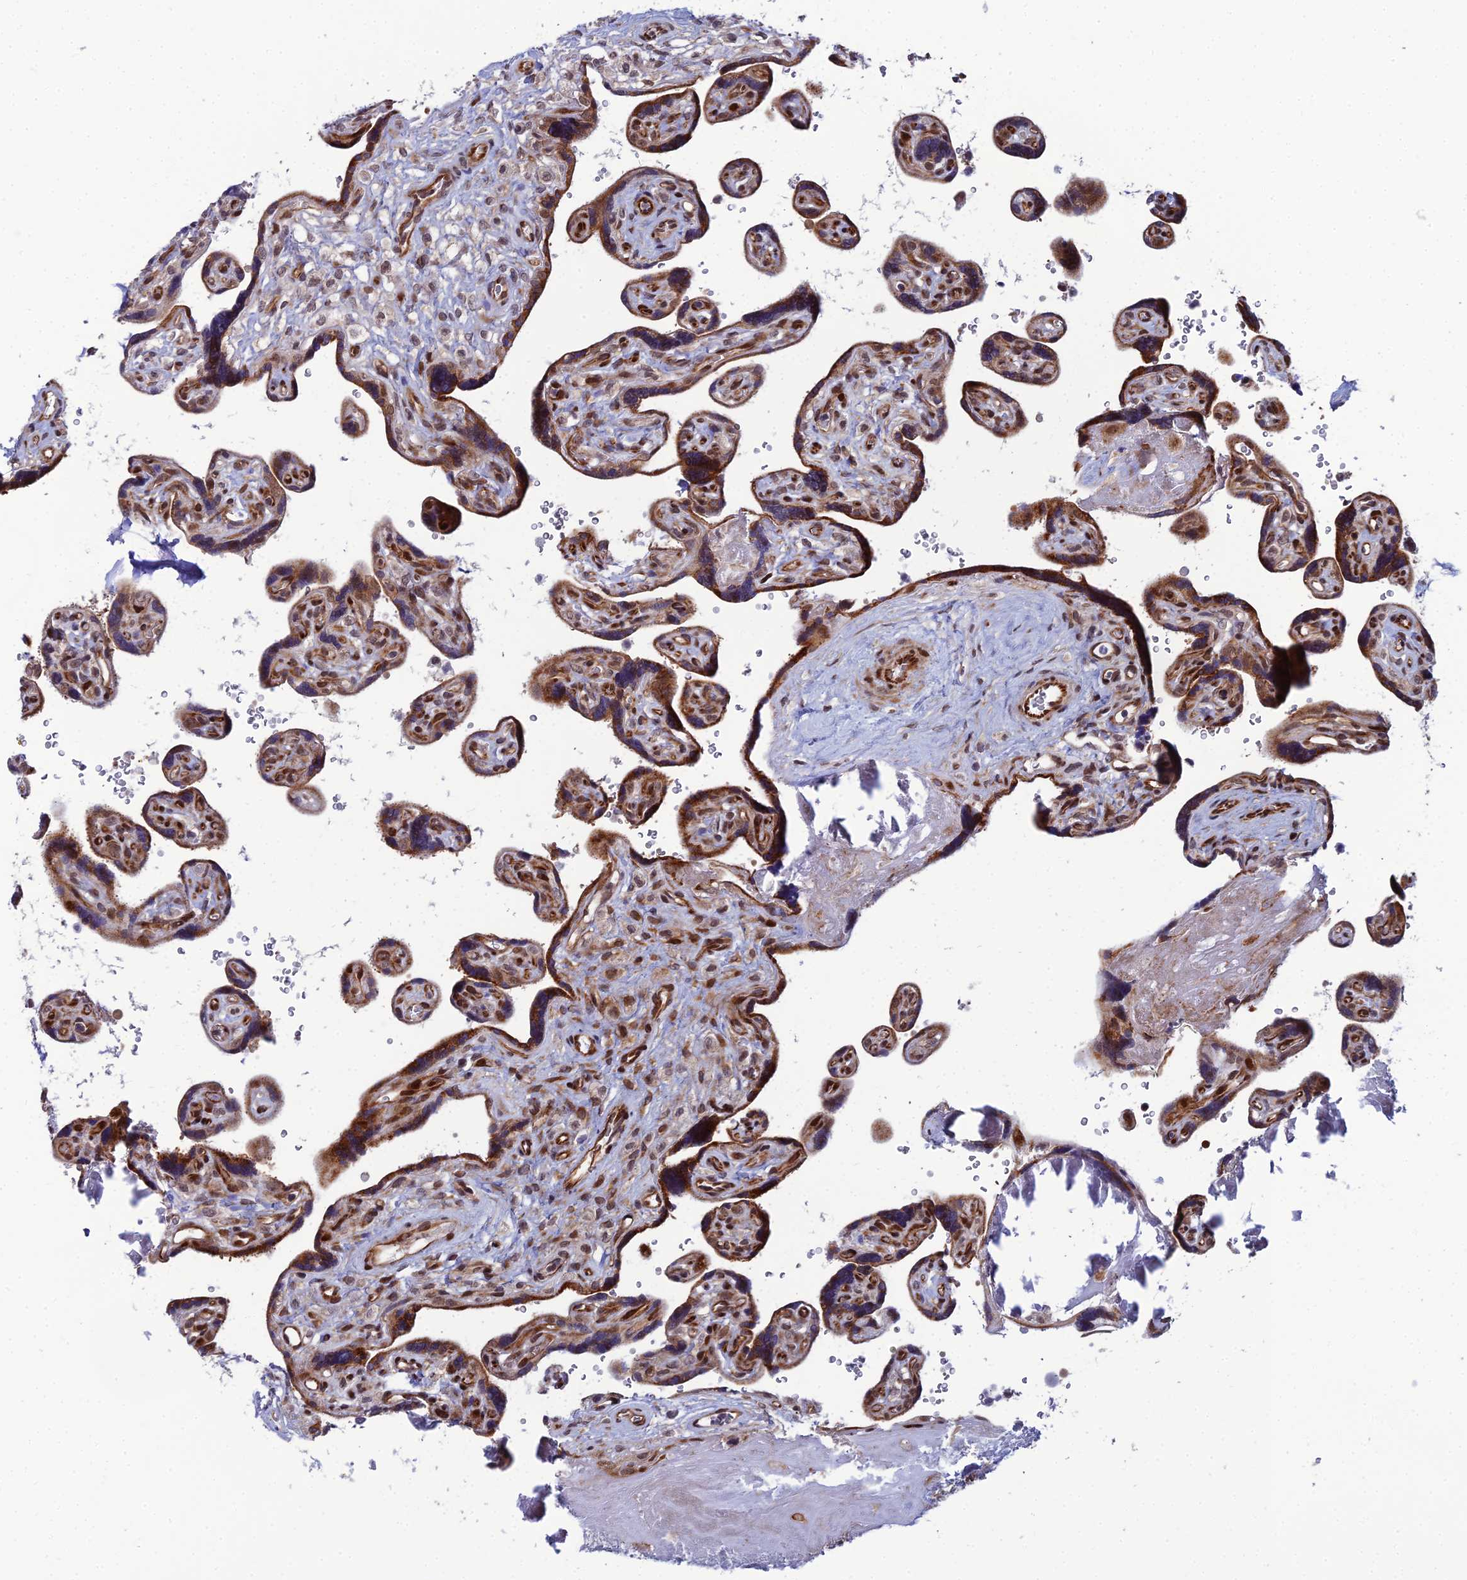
{"staining": {"intensity": "strong", "quantity": ">75%", "location": "cytoplasmic/membranous,nuclear"}, "tissue": "placenta", "cell_type": "Decidual cells", "image_type": "normal", "snomed": [{"axis": "morphology", "description": "Normal tissue, NOS"}, {"axis": "topography", "description": "Placenta"}], "caption": "Immunohistochemistry (IHC) image of unremarkable placenta: placenta stained using immunohistochemistry shows high levels of strong protein expression localized specifically in the cytoplasmic/membranous,nuclear of decidual cells, appearing as a cytoplasmic/membranous,nuclear brown color.", "gene": "ZNF668", "patient": {"sex": "female", "age": 39}}